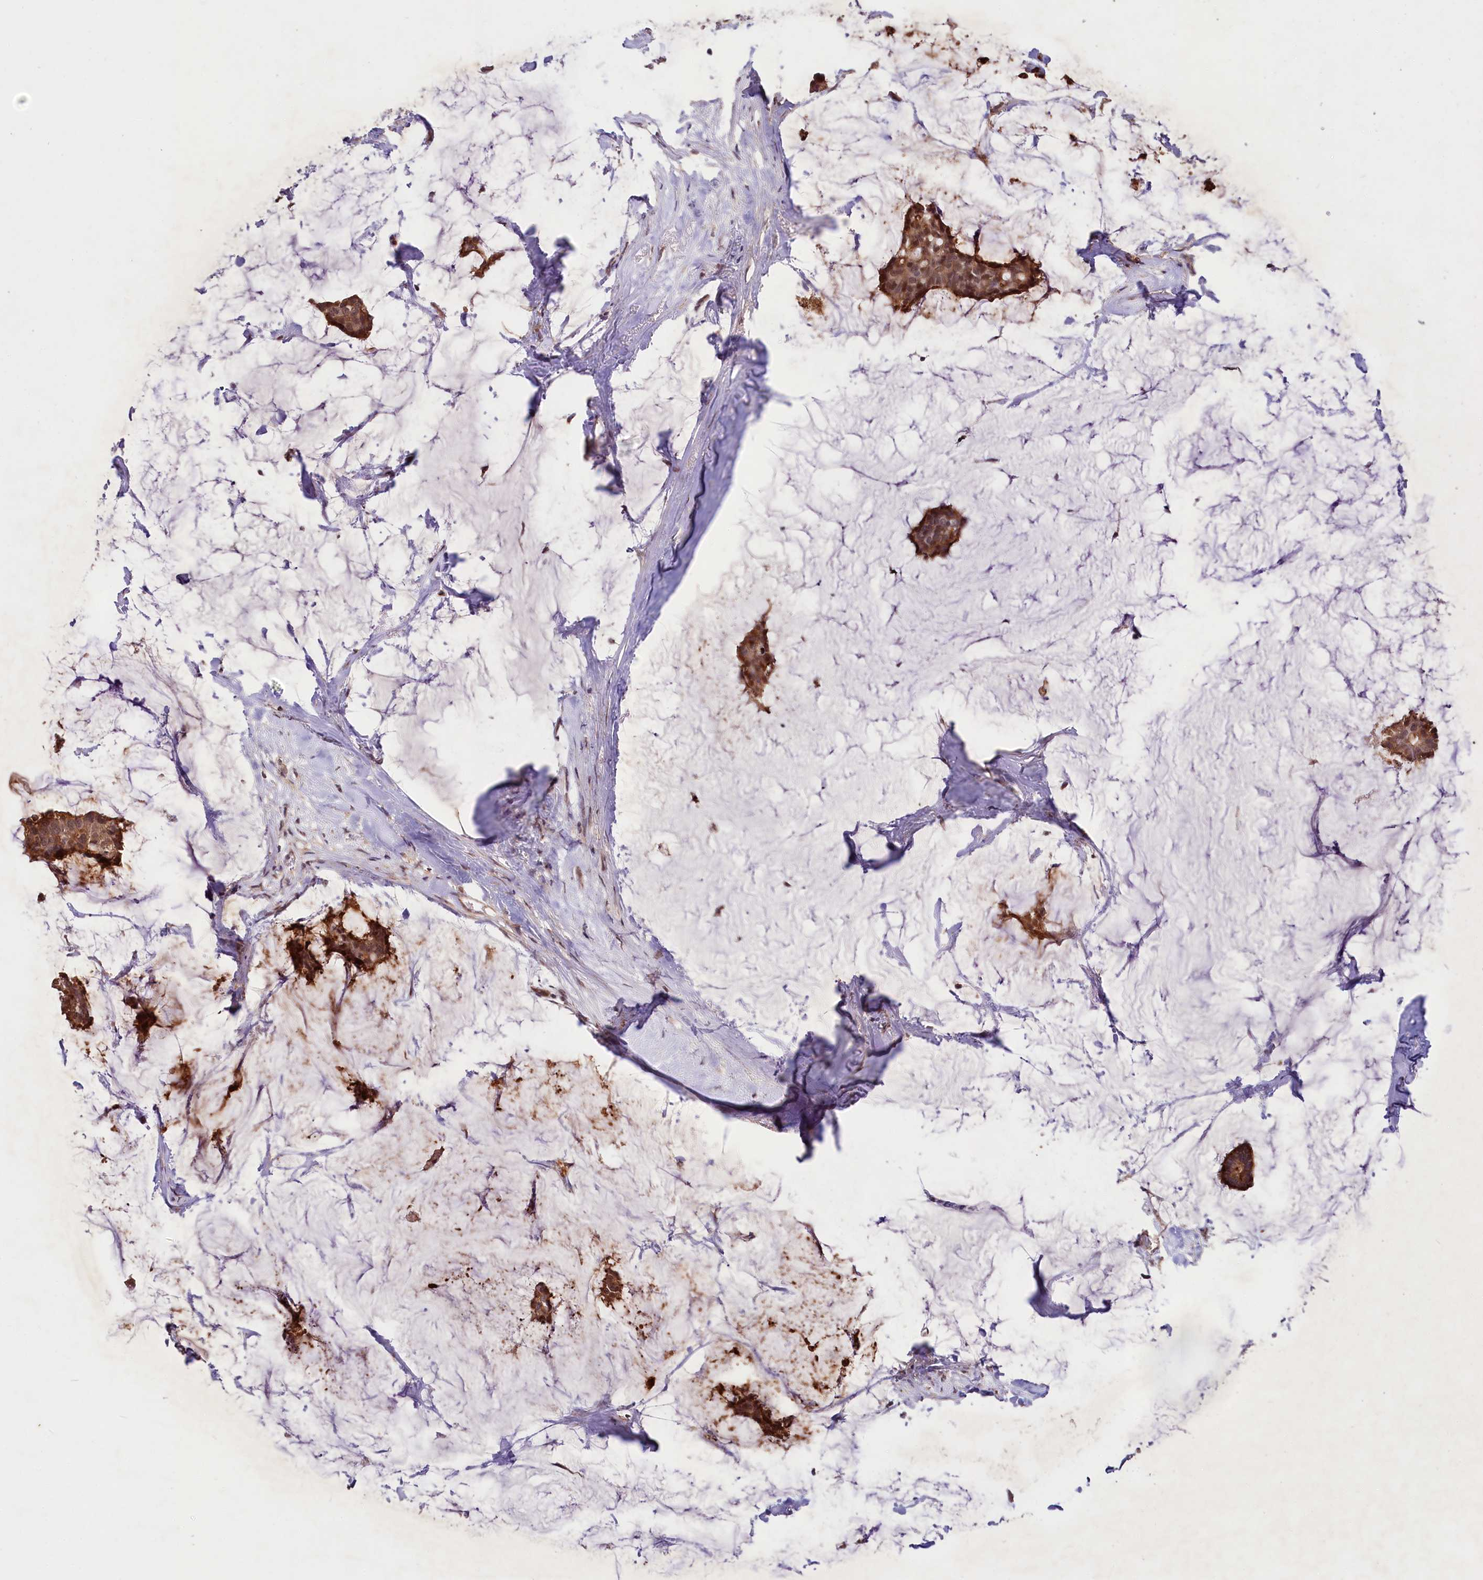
{"staining": {"intensity": "moderate", "quantity": ">75%", "location": "cytoplasmic/membranous"}, "tissue": "breast cancer", "cell_type": "Tumor cells", "image_type": "cancer", "snomed": [{"axis": "morphology", "description": "Duct carcinoma"}, {"axis": "topography", "description": "Breast"}], "caption": "Immunohistochemistry staining of breast intraductal carcinoma, which reveals medium levels of moderate cytoplasmic/membranous expression in approximately >75% of tumor cells indicating moderate cytoplasmic/membranous protein expression. The staining was performed using DAB (brown) for protein detection and nuclei were counterstained in hematoxylin (blue).", "gene": "UBE3A", "patient": {"sex": "female", "age": 93}}